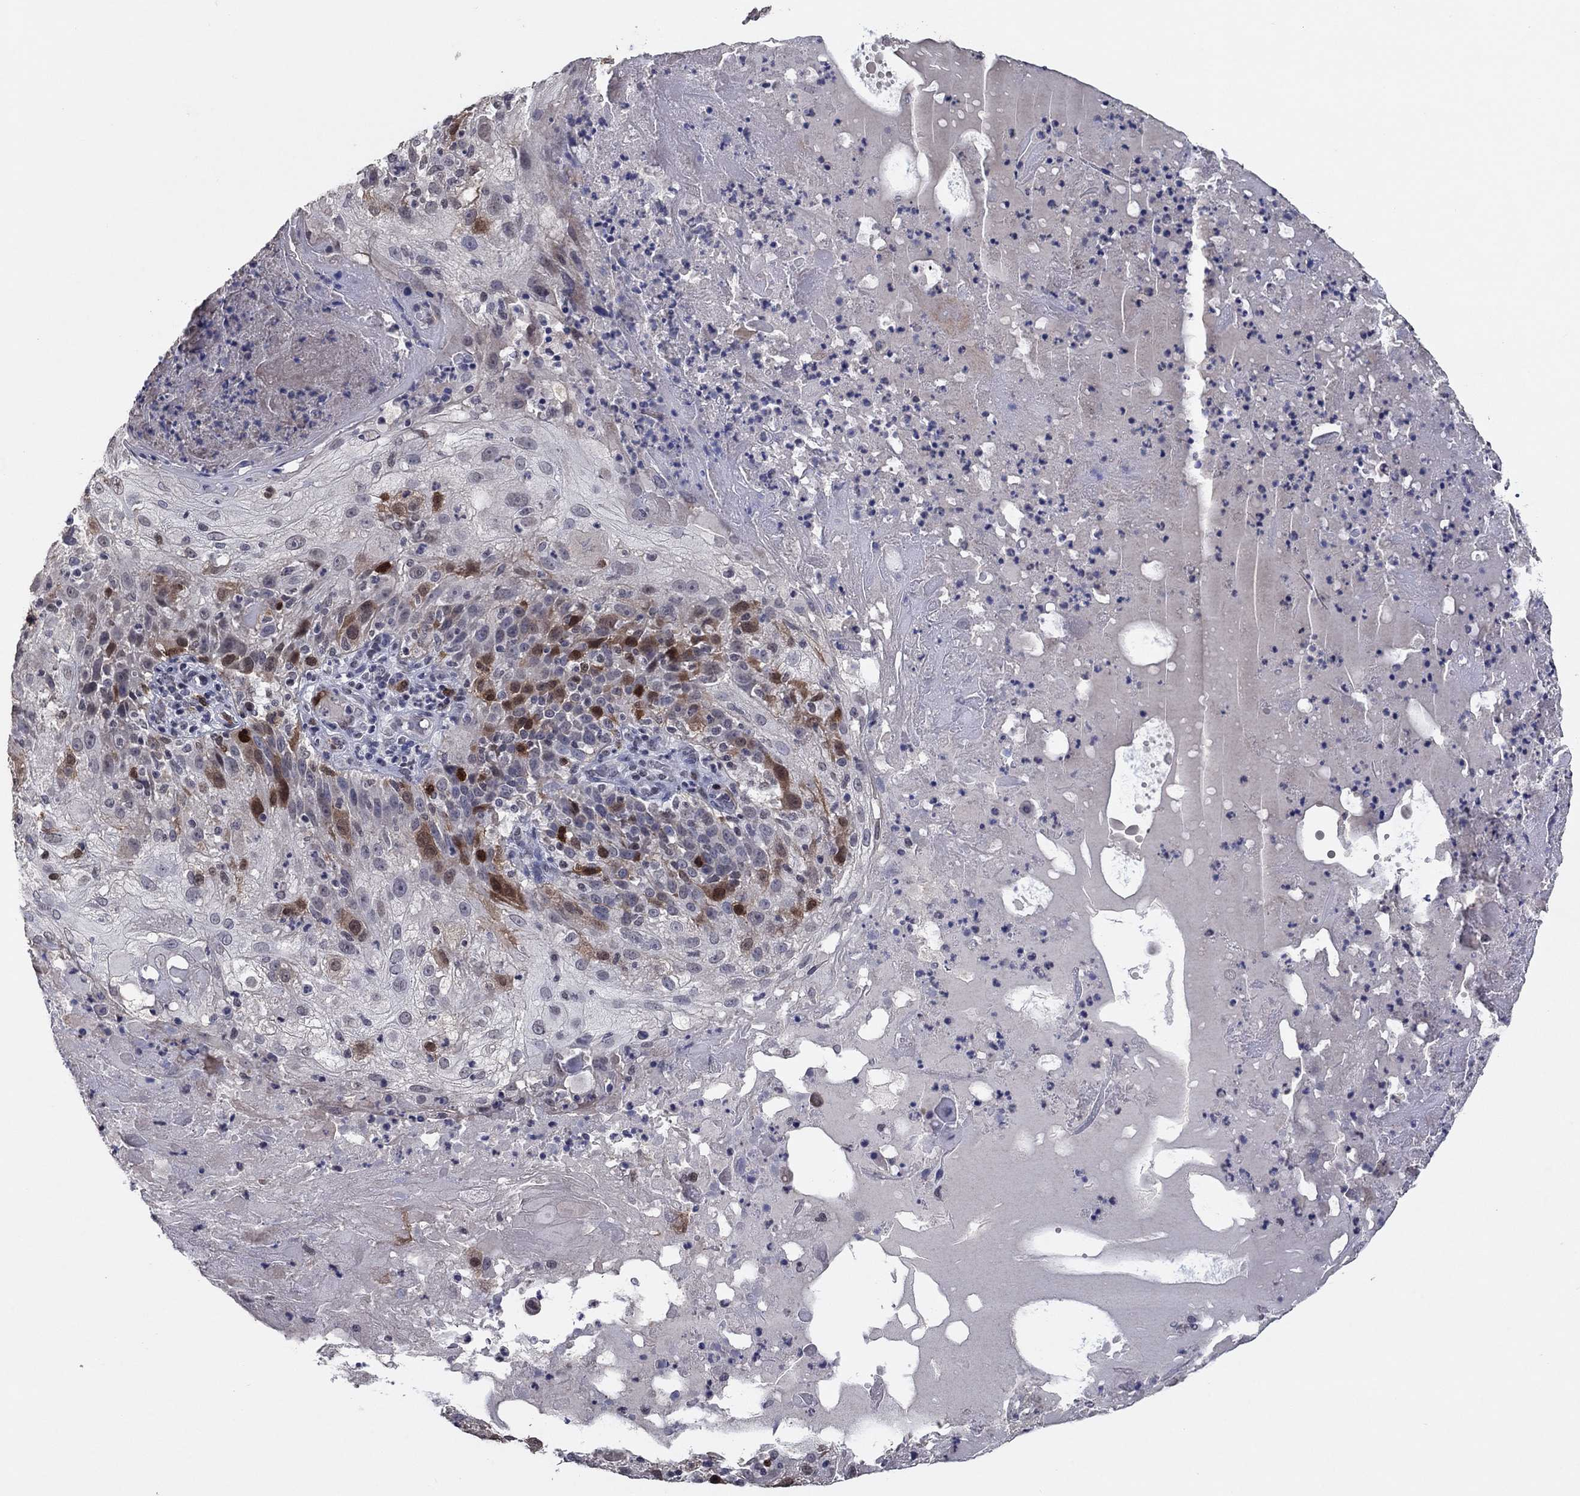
{"staining": {"intensity": "strong", "quantity": "<25%", "location": "nuclear"}, "tissue": "skin cancer", "cell_type": "Tumor cells", "image_type": "cancer", "snomed": [{"axis": "morphology", "description": "Normal tissue, NOS"}, {"axis": "morphology", "description": "Squamous cell carcinoma, NOS"}, {"axis": "topography", "description": "Skin"}], "caption": "Protein analysis of skin cancer (squamous cell carcinoma) tissue displays strong nuclear staining in approximately <25% of tumor cells. (Brightfield microscopy of DAB IHC at high magnification).", "gene": "TYMS", "patient": {"sex": "female", "age": 83}}